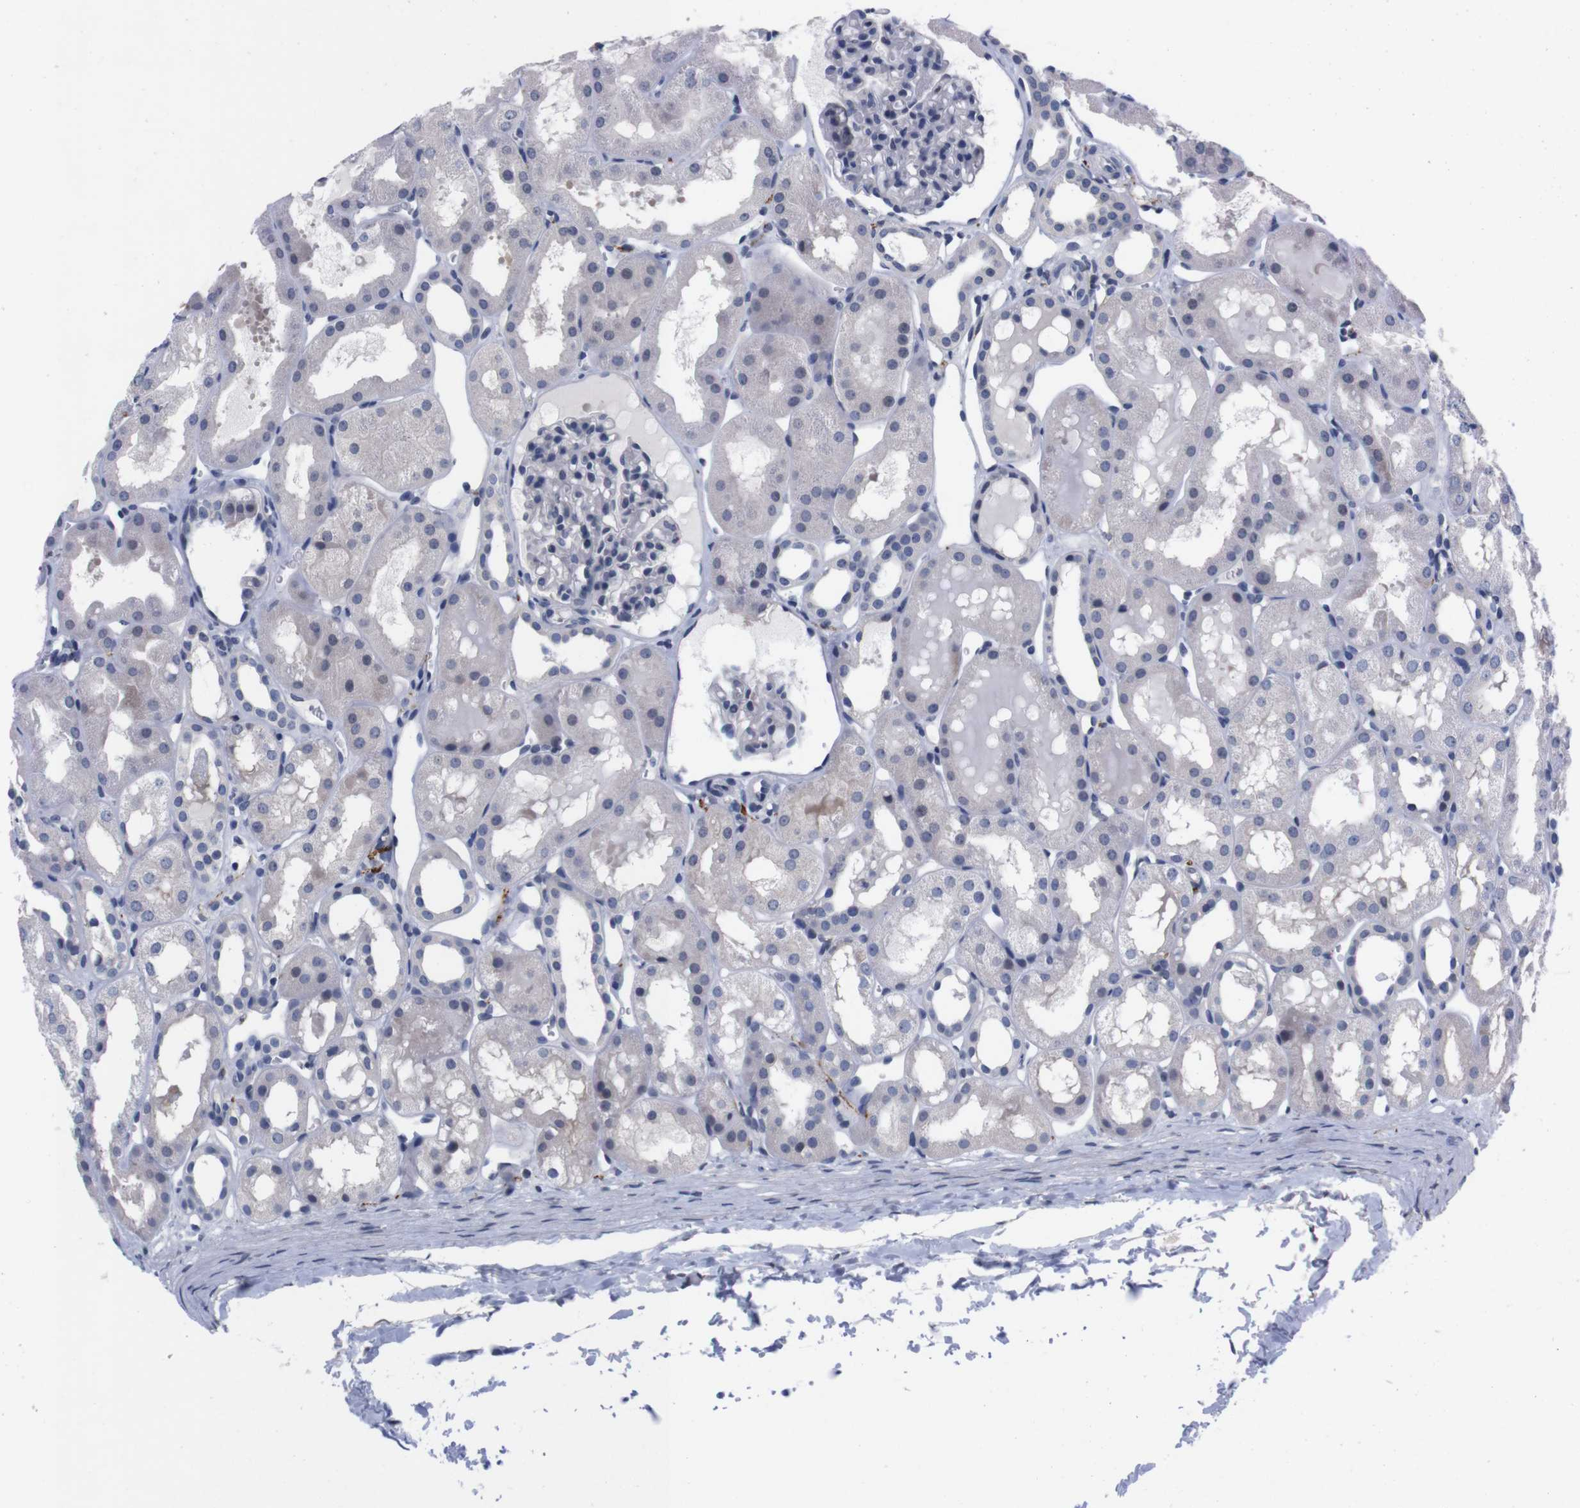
{"staining": {"intensity": "negative", "quantity": "none", "location": "none"}, "tissue": "kidney", "cell_type": "Cells in glomeruli", "image_type": "normal", "snomed": [{"axis": "morphology", "description": "Normal tissue, NOS"}, {"axis": "topography", "description": "Kidney"}, {"axis": "topography", "description": "Urinary bladder"}], "caption": "This is an immunohistochemistry (IHC) histopathology image of benign human kidney. There is no staining in cells in glomeruli.", "gene": "TNFRSF21", "patient": {"sex": "male", "age": 16}}